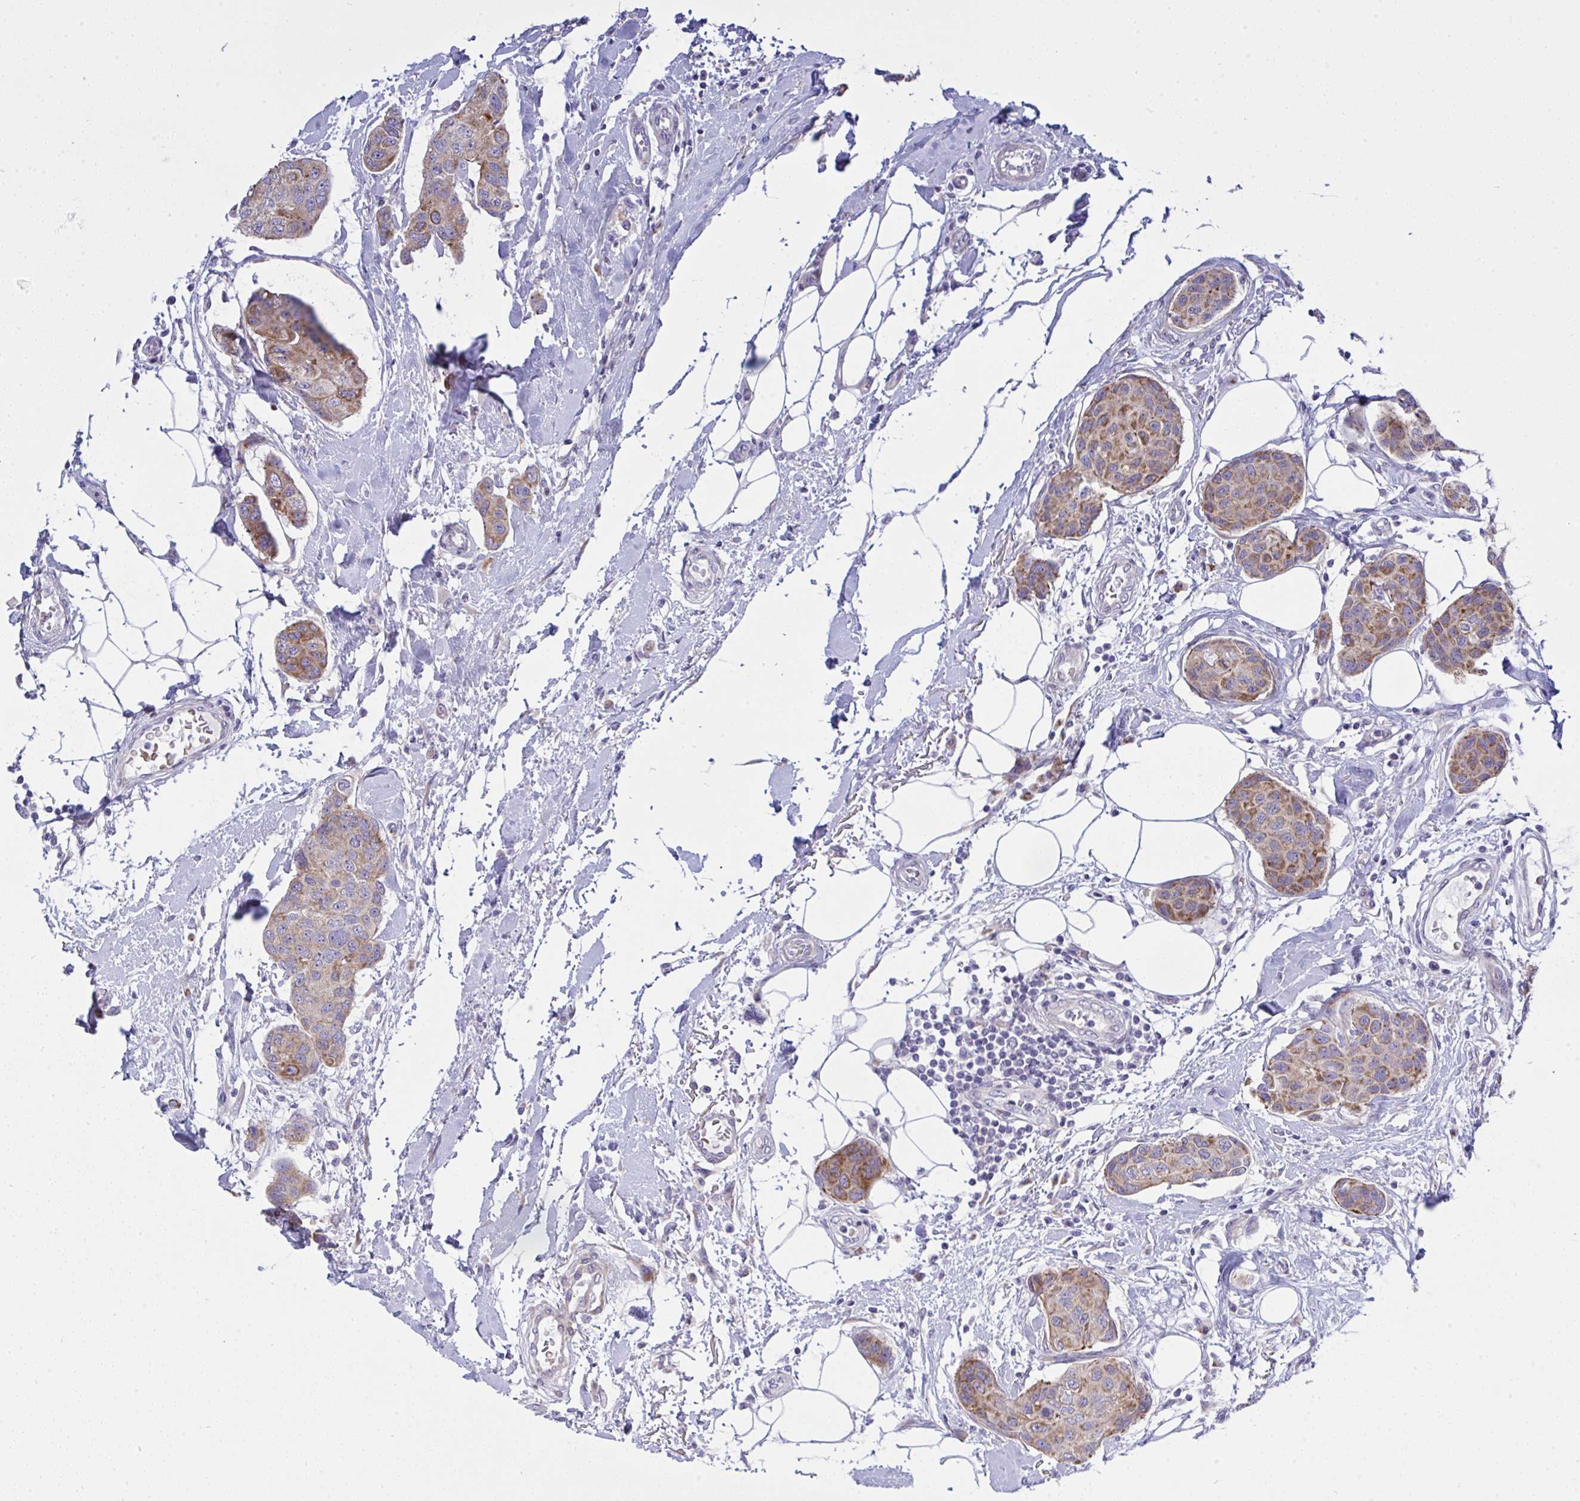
{"staining": {"intensity": "moderate", "quantity": ">75%", "location": "cytoplasmic/membranous"}, "tissue": "breast cancer", "cell_type": "Tumor cells", "image_type": "cancer", "snomed": [{"axis": "morphology", "description": "Duct carcinoma"}, {"axis": "topography", "description": "Breast"}, {"axis": "topography", "description": "Lymph node"}], "caption": "A medium amount of moderate cytoplasmic/membranous staining is present in about >75% of tumor cells in invasive ductal carcinoma (breast) tissue.", "gene": "NTN1", "patient": {"sex": "female", "age": 80}}